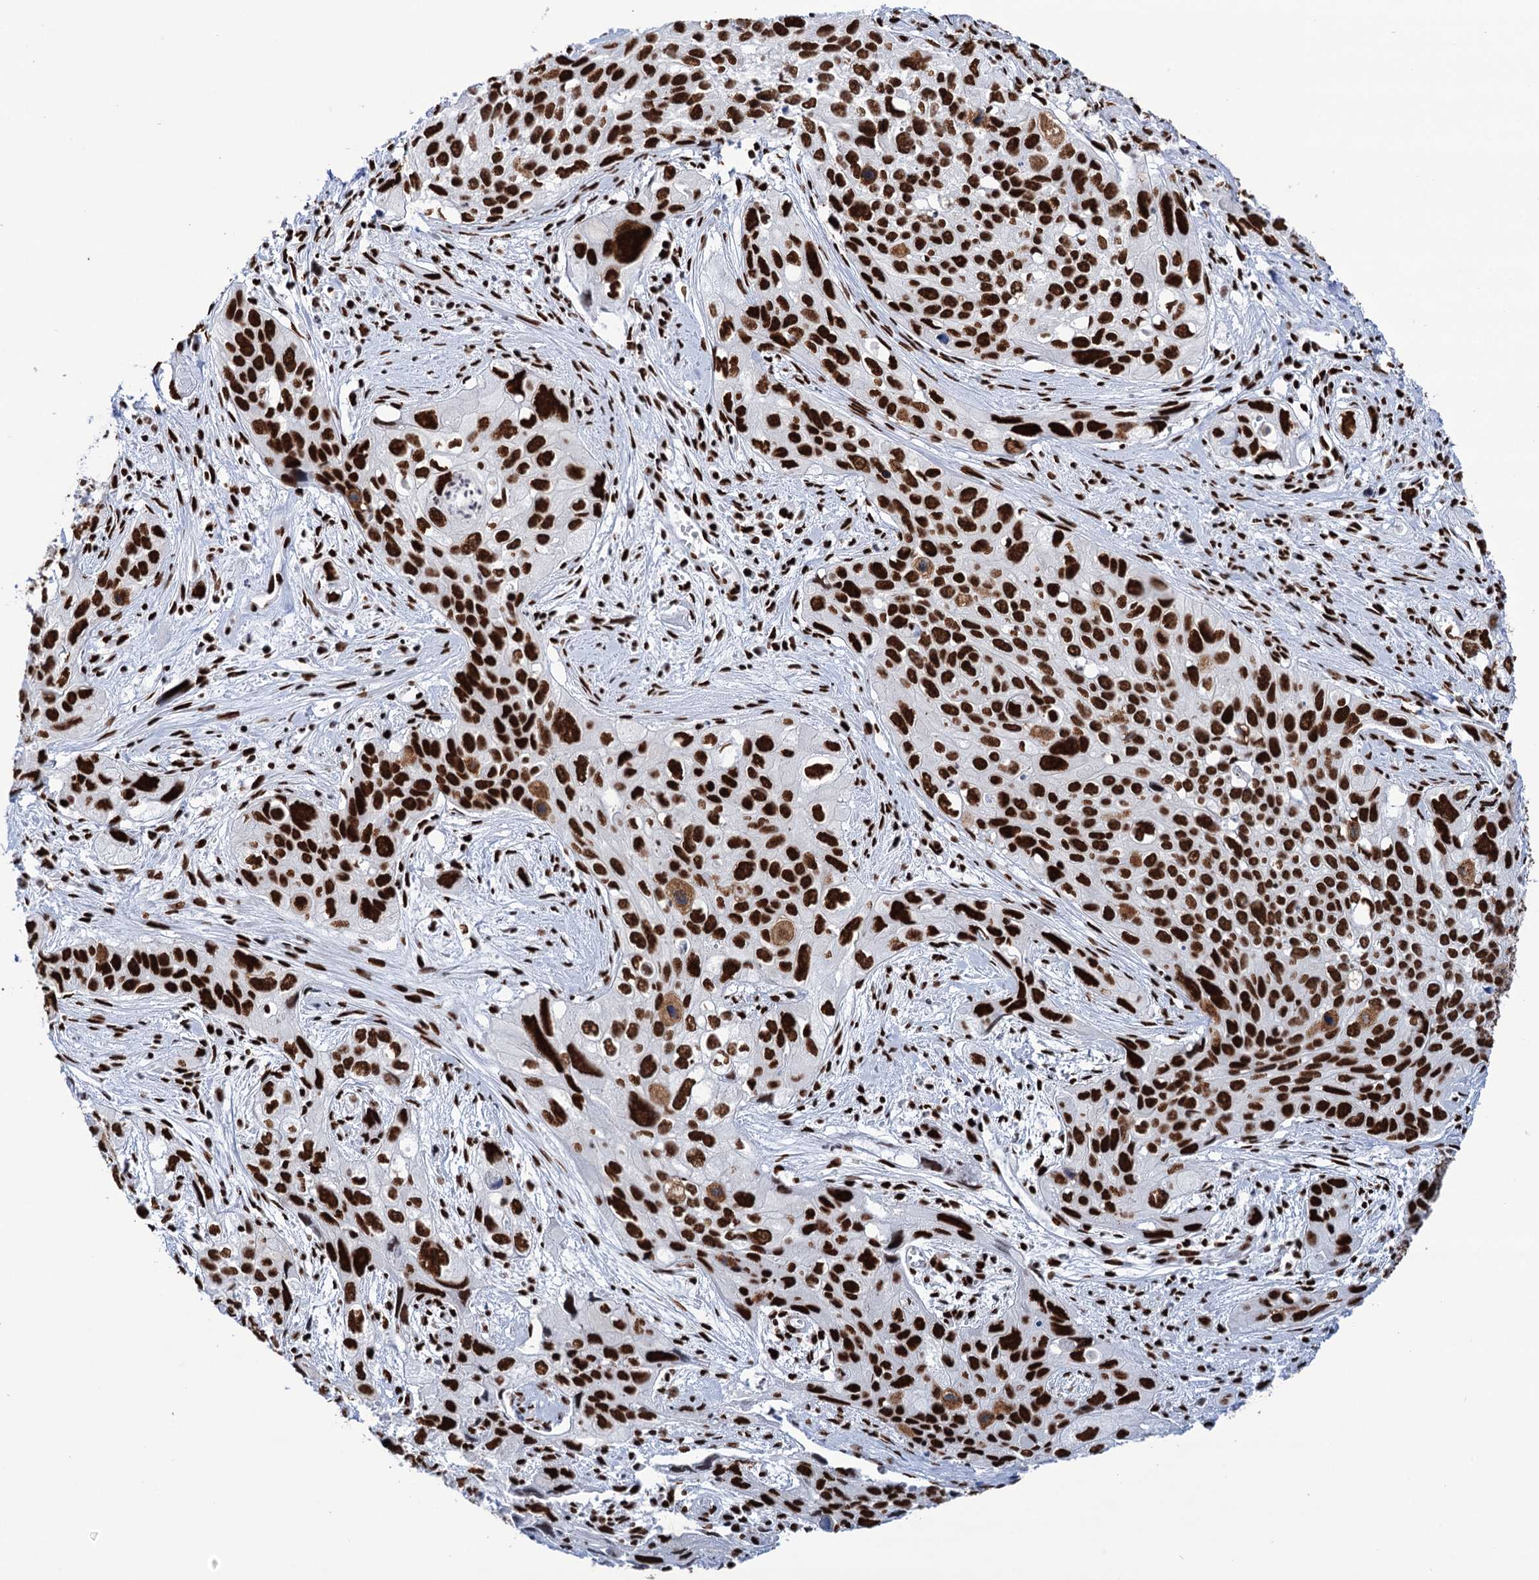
{"staining": {"intensity": "strong", "quantity": ">75%", "location": "cytoplasmic/membranous,nuclear"}, "tissue": "cervical cancer", "cell_type": "Tumor cells", "image_type": "cancer", "snomed": [{"axis": "morphology", "description": "Squamous cell carcinoma, NOS"}, {"axis": "topography", "description": "Cervix"}], "caption": "Cervical cancer (squamous cell carcinoma) tissue displays strong cytoplasmic/membranous and nuclear positivity in approximately >75% of tumor cells", "gene": "MATR3", "patient": {"sex": "female", "age": 55}}